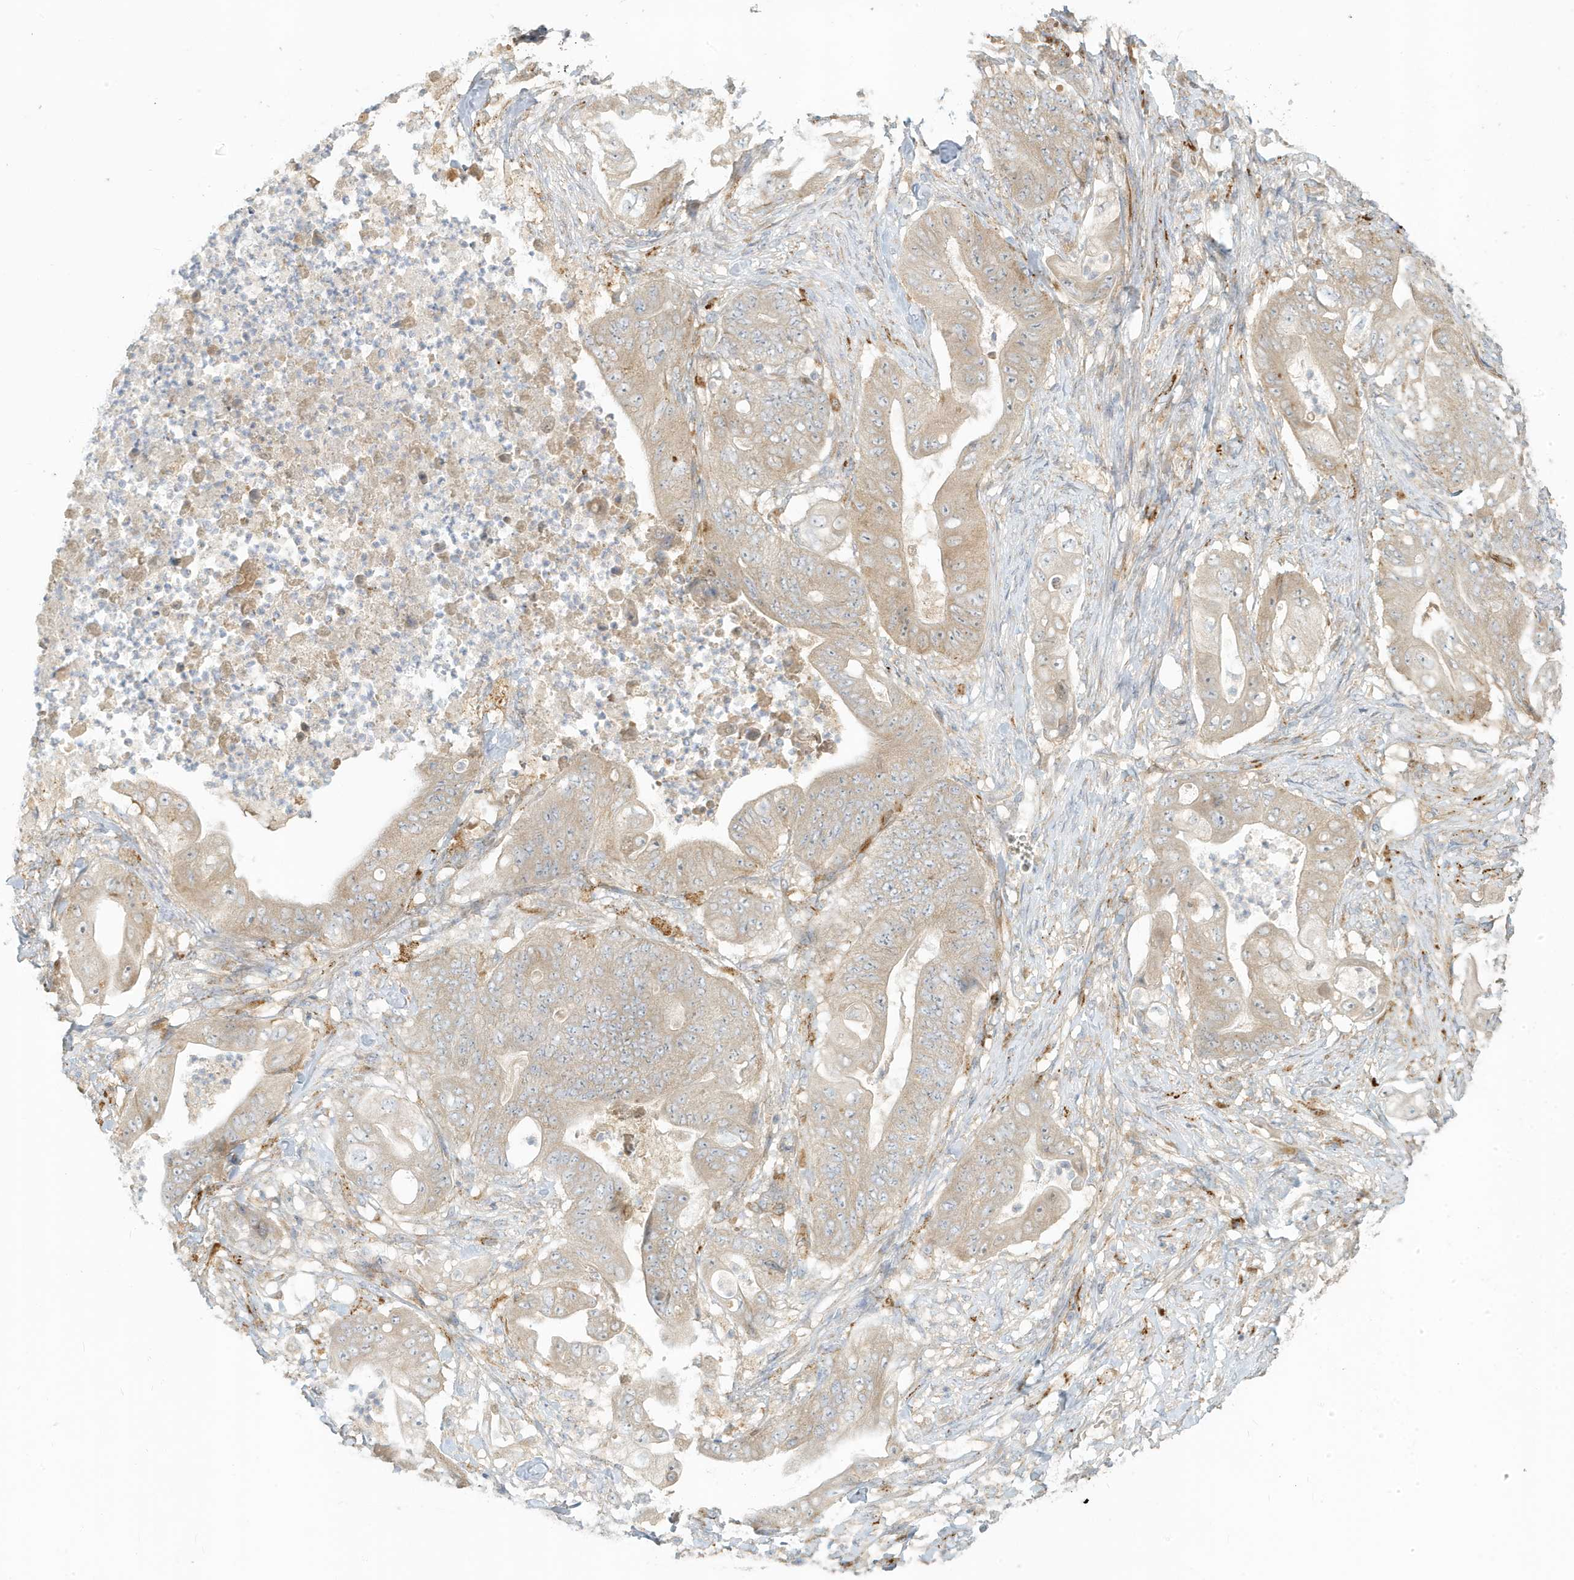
{"staining": {"intensity": "weak", "quantity": "25%-75%", "location": "cytoplasmic/membranous"}, "tissue": "stomach cancer", "cell_type": "Tumor cells", "image_type": "cancer", "snomed": [{"axis": "morphology", "description": "Adenocarcinoma, NOS"}, {"axis": "topography", "description": "Stomach"}], "caption": "Protein expression analysis of human stomach cancer (adenocarcinoma) reveals weak cytoplasmic/membranous staining in approximately 25%-75% of tumor cells.", "gene": "MCOLN1", "patient": {"sex": "female", "age": 73}}